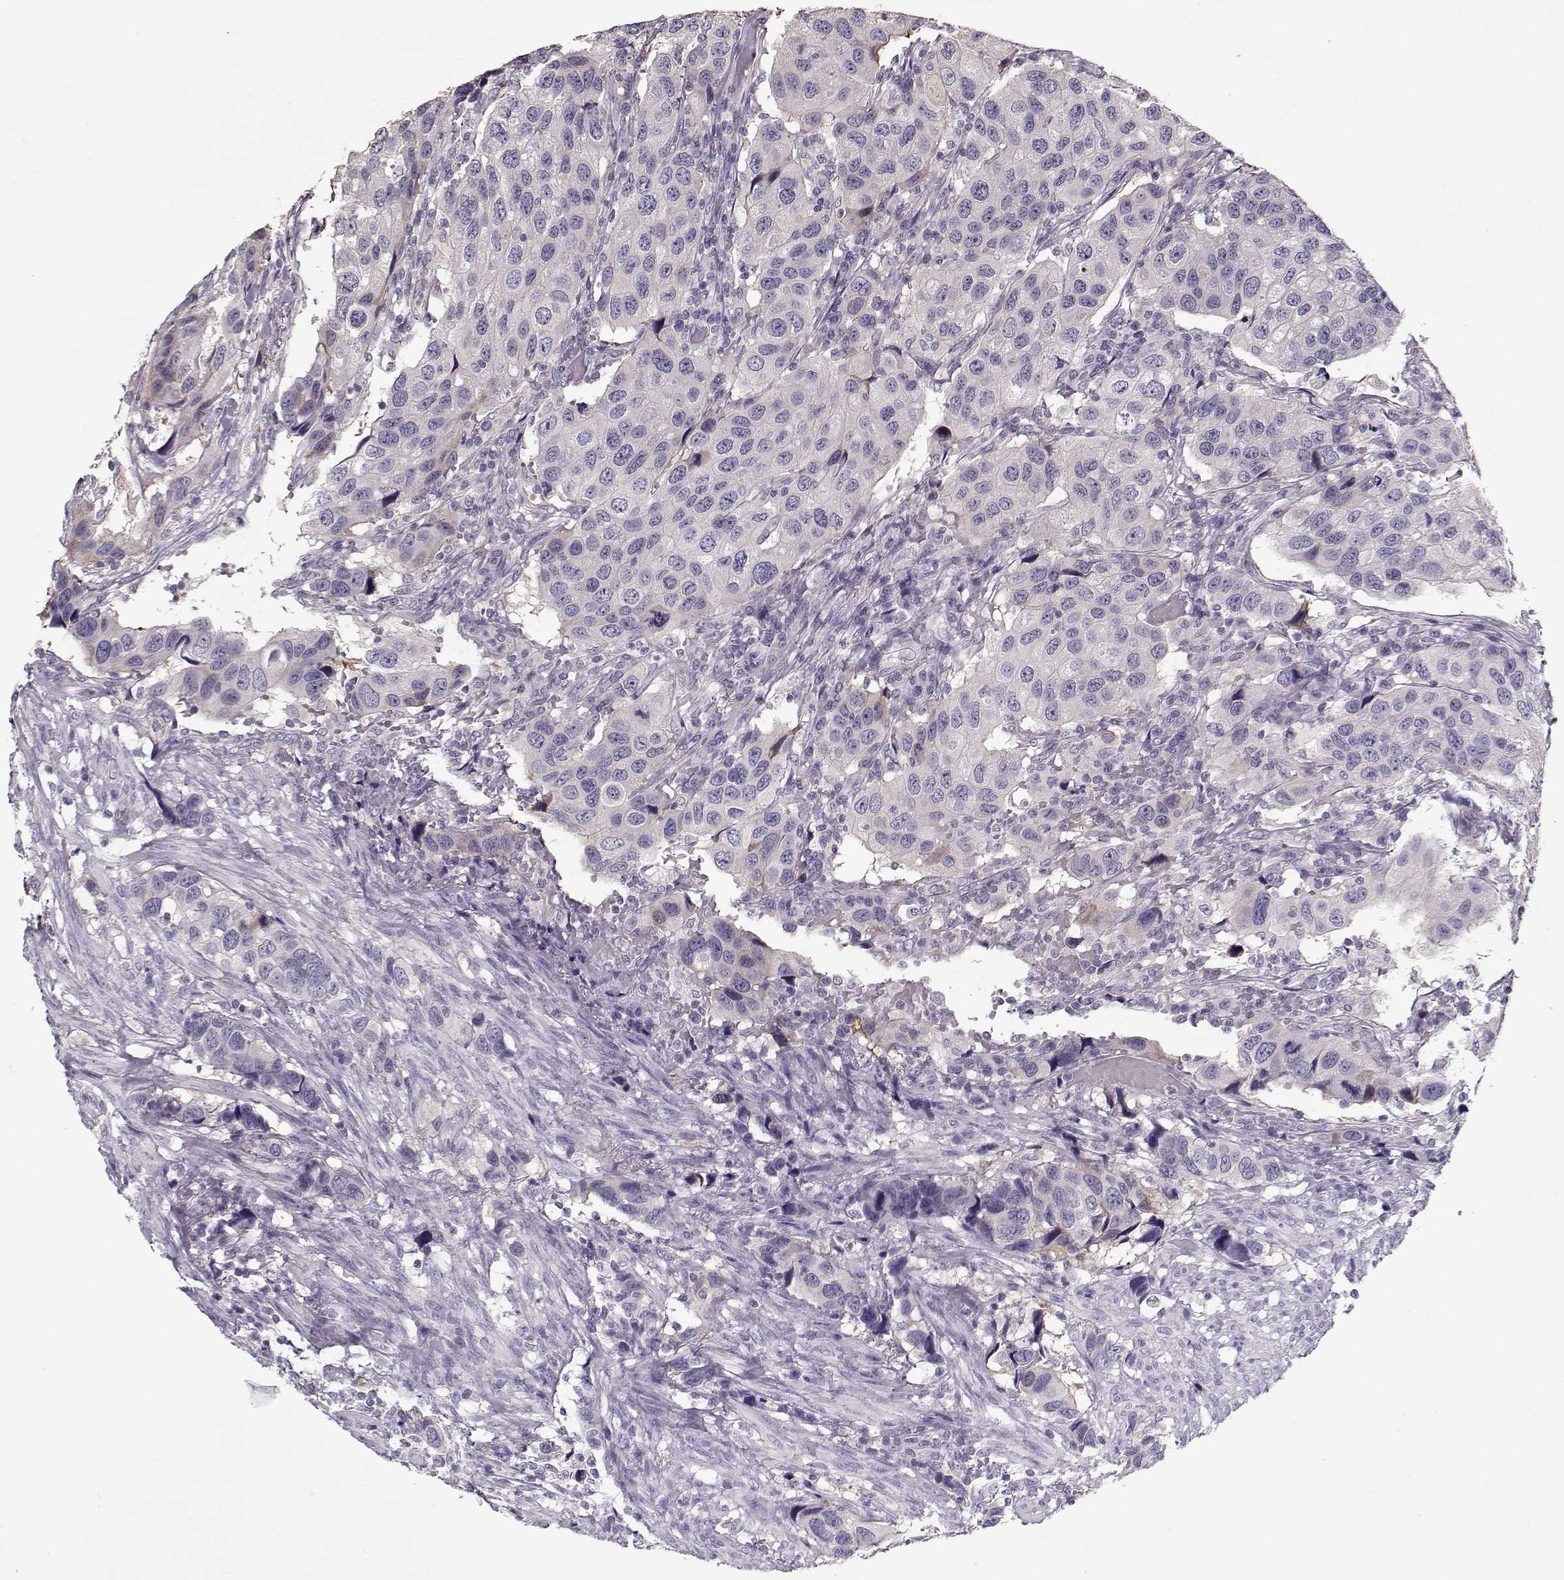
{"staining": {"intensity": "negative", "quantity": "none", "location": "none"}, "tissue": "urothelial cancer", "cell_type": "Tumor cells", "image_type": "cancer", "snomed": [{"axis": "morphology", "description": "Urothelial carcinoma, High grade"}, {"axis": "topography", "description": "Urinary bladder"}], "caption": "IHC of urothelial carcinoma (high-grade) exhibits no positivity in tumor cells.", "gene": "CCDC136", "patient": {"sex": "male", "age": 79}}